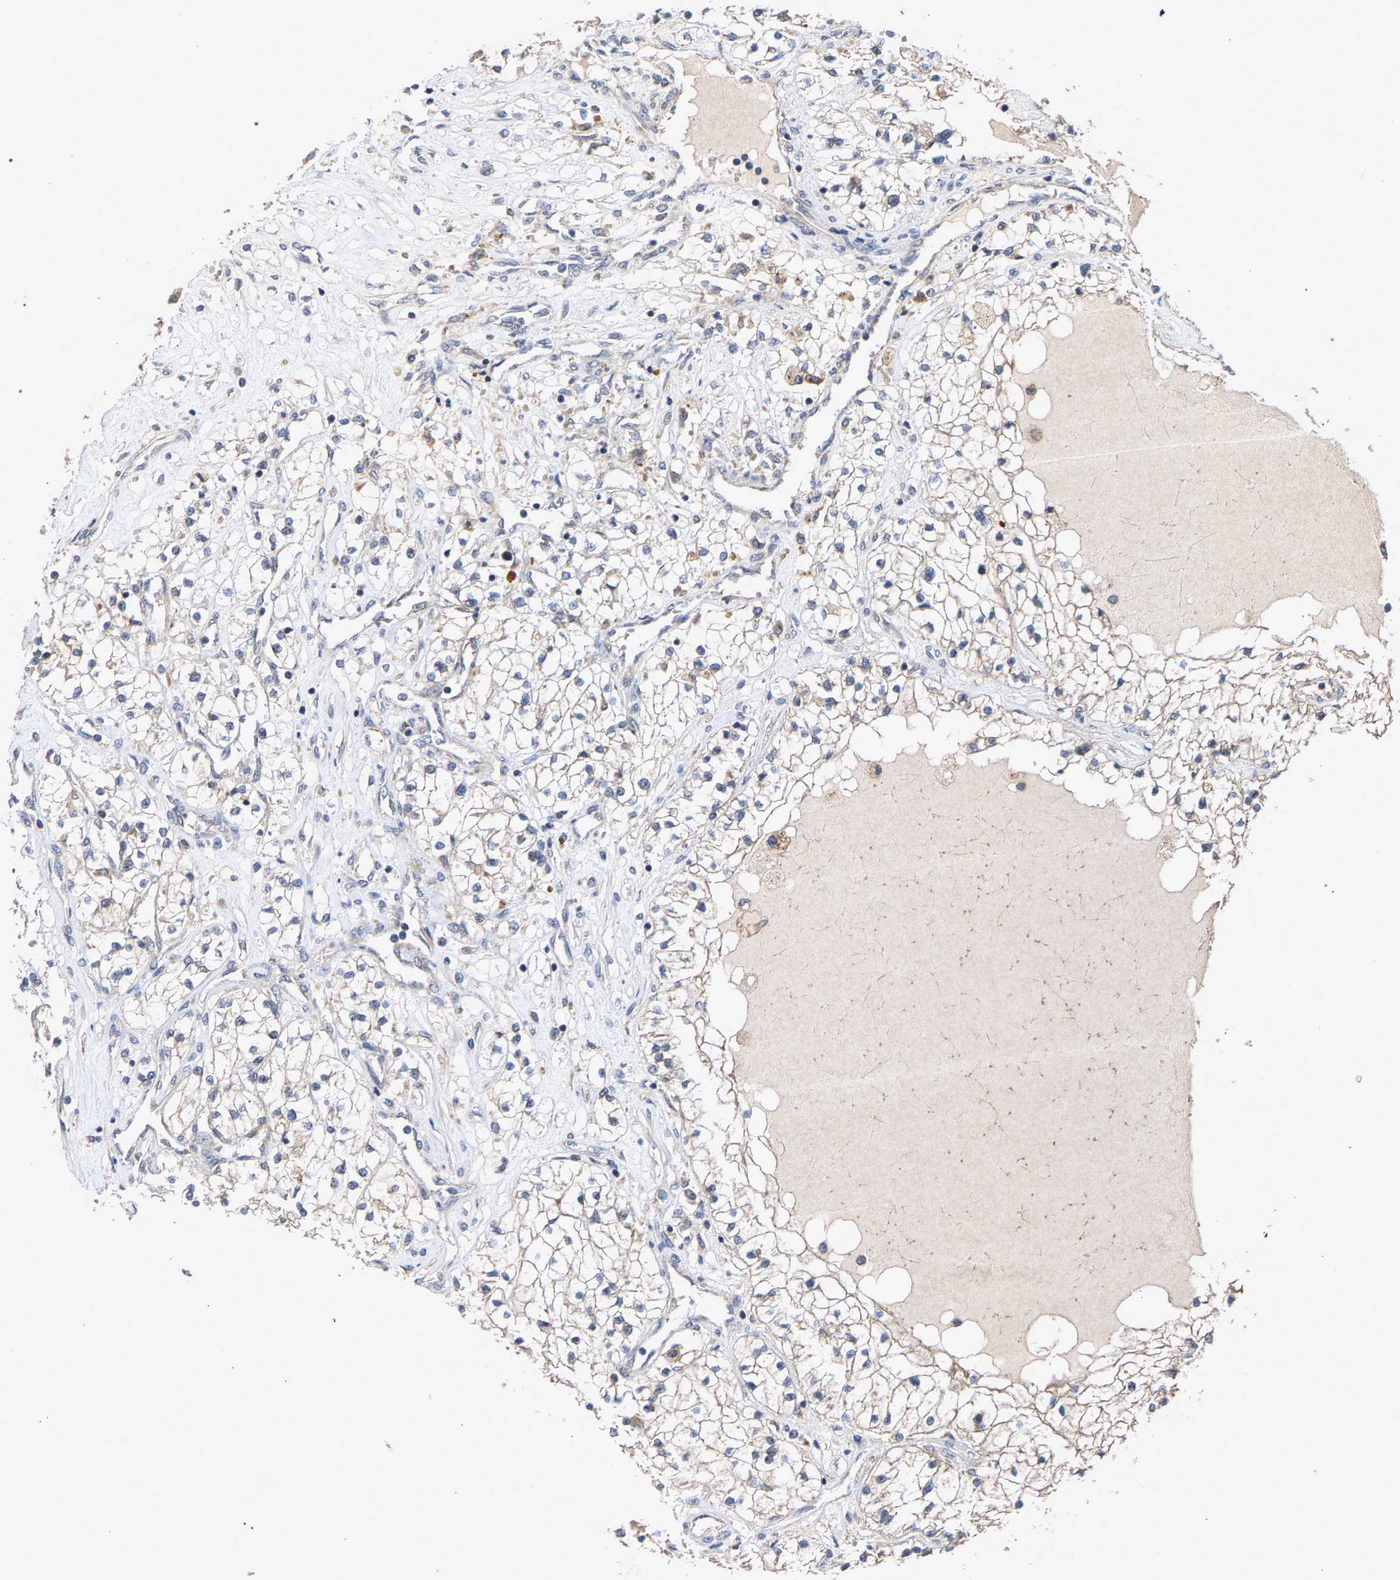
{"staining": {"intensity": "weak", "quantity": "25%-75%", "location": "cytoplasmic/membranous"}, "tissue": "renal cancer", "cell_type": "Tumor cells", "image_type": "cancer", "snomed": [{"axis": "morphology", "description": "Adenocarcinoma, NOS"}, {"axis": "topography", "description": "Kidney"}], "caption": "A micrograph showing weak cytoplasmic/membranous expression in about 25%-75% of tumor cells in renal cancer (adenocarcinoma), as visualized by brown immunohistochemical staining.", "gene": "SLC4A4", "patient": {"sex": "male", "age": 68}}